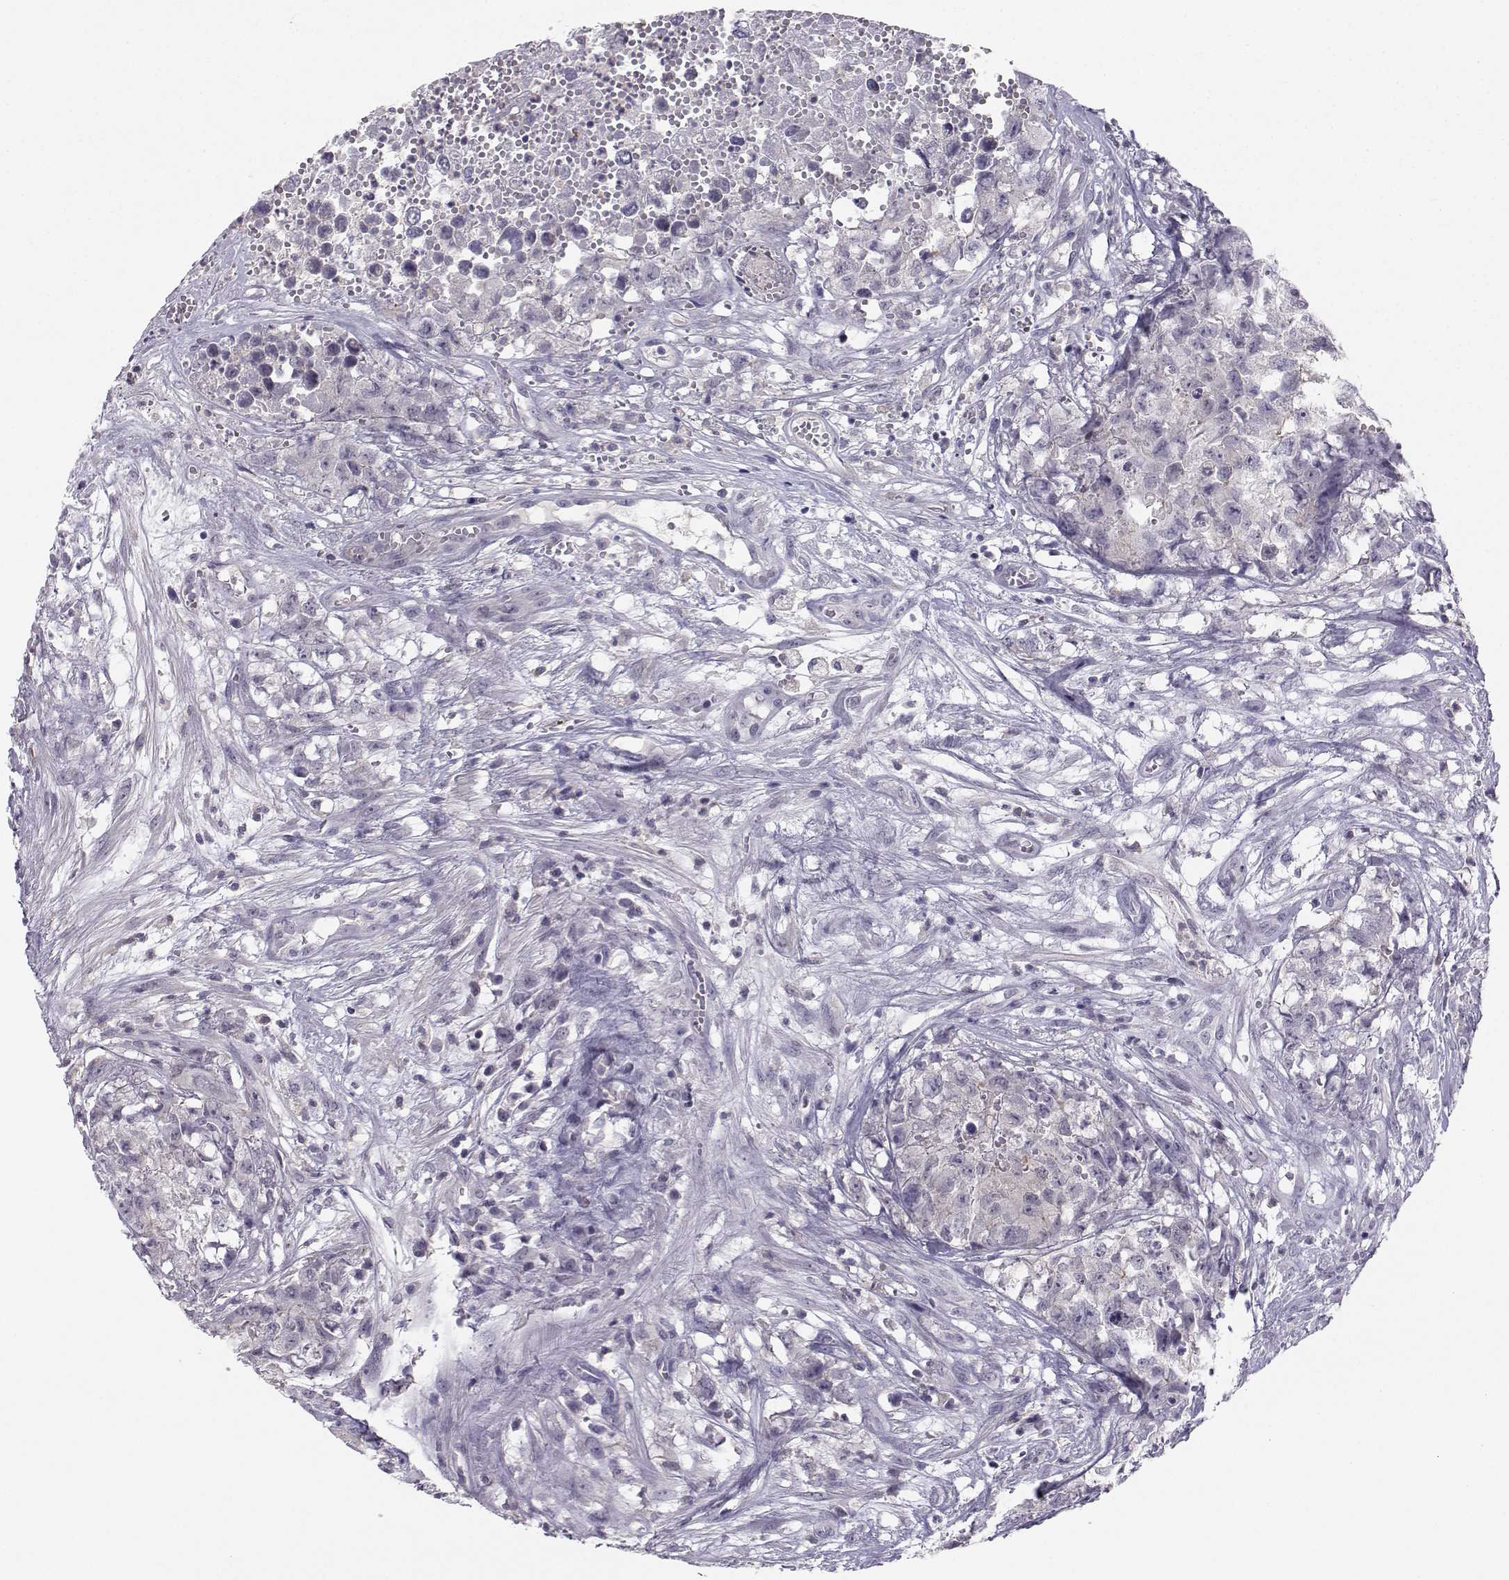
{"staining": {"intensity": "negative", "quantity": "none", "location": "none"}, "tissue": "testis cancer", "cell_type": "Tumor cells", "image_type": "cancer", "snomed": [{"axis": "morphology", "description": "Seminoma, NOS"}, {"axis": "morphology", "description": "Carcinoma, Embryonal, NOS"}, {"axis": "topography", "description": "Testis"}], "caption": "High power microscopy photomicrograph of an IHC micrograph of testis cancer (seminoma), revealing no significant staining in tumor cells.", "gene": "MROH7", "patient": {"sex": "male", "age": 22}}